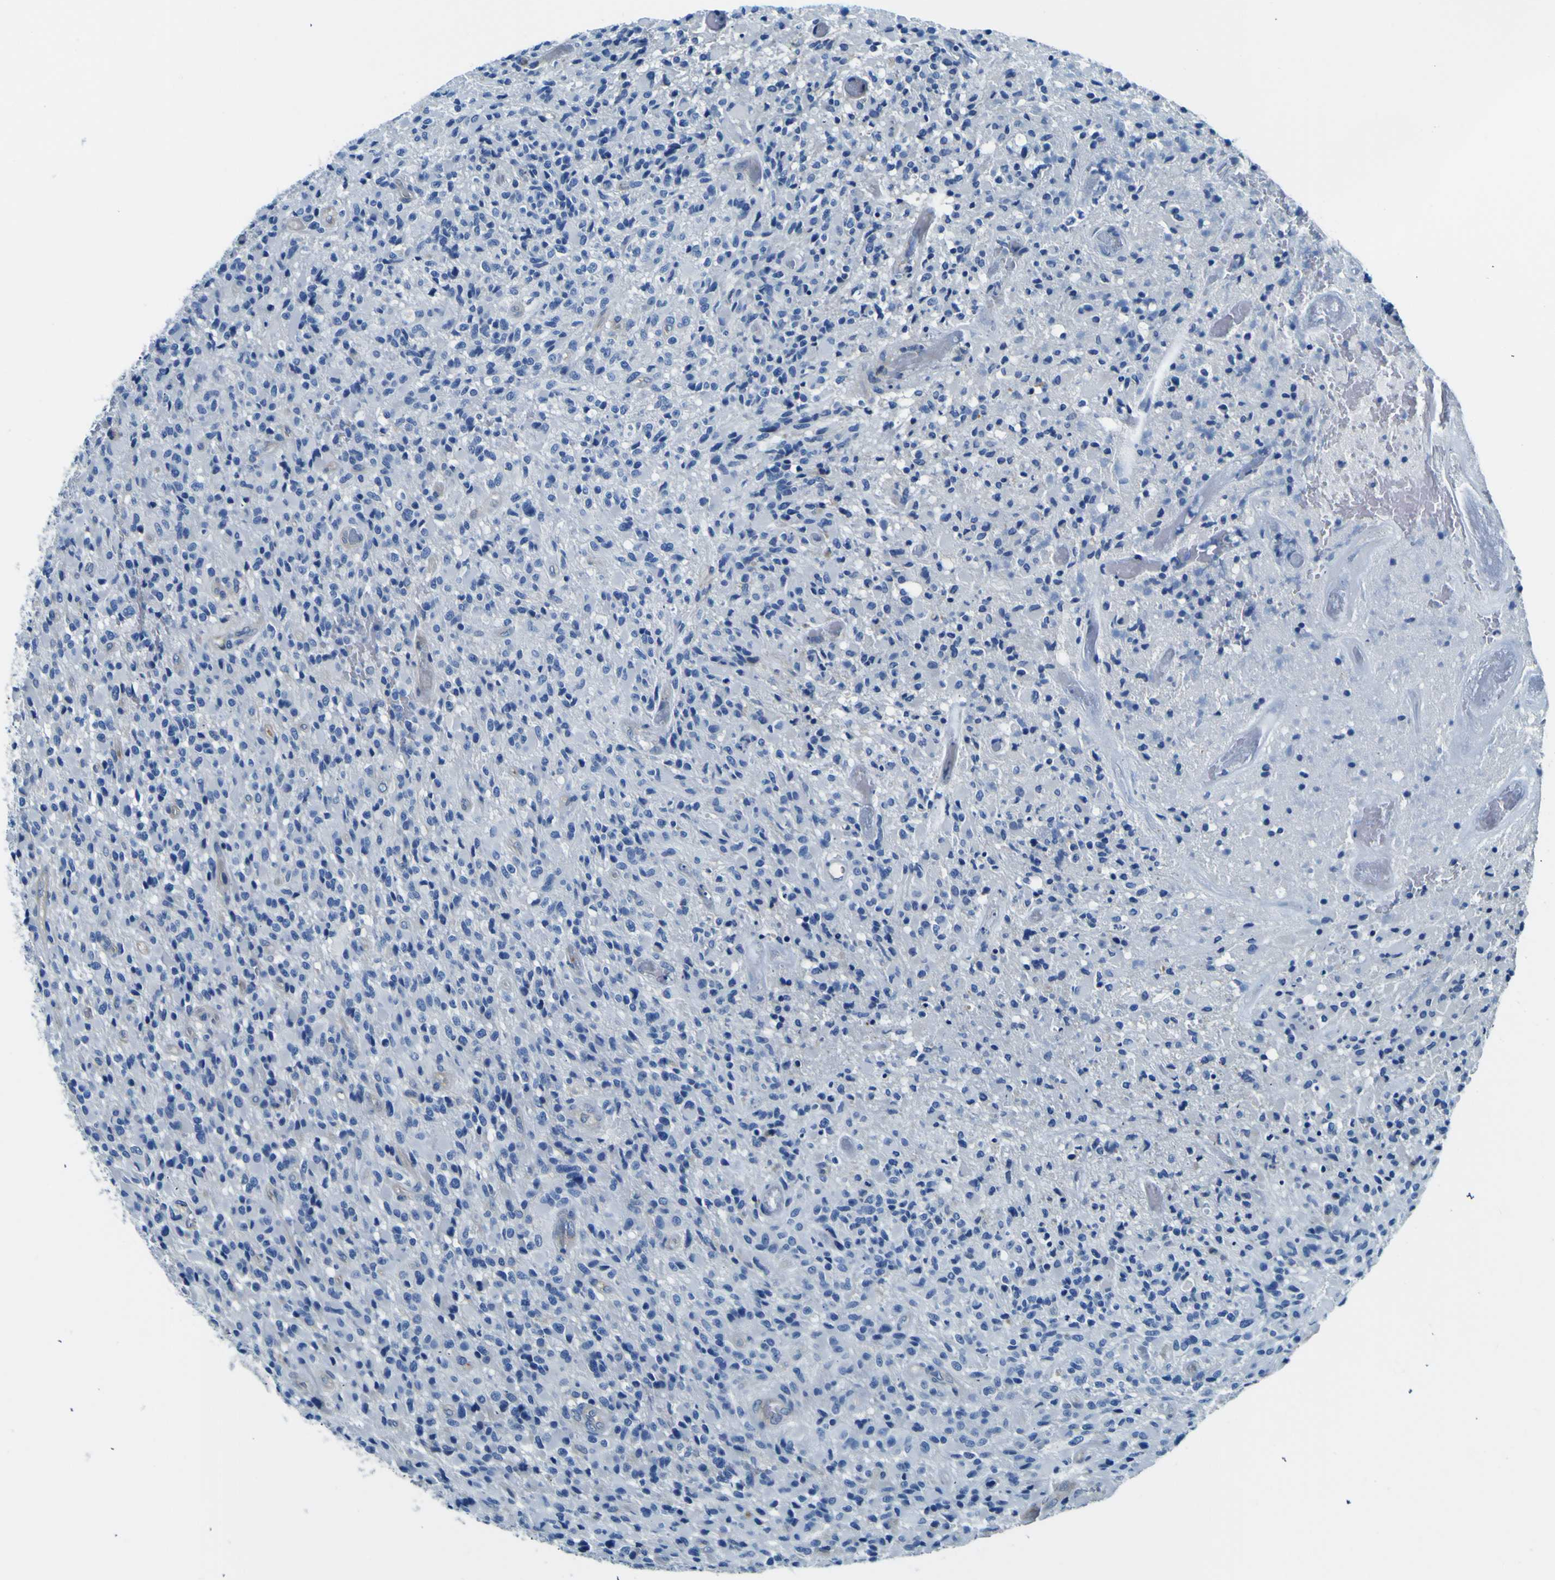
{"staining": {"intensity": "negative", "quantity": "none", "location": "none"}, "tissue": "glioma", "cell_type": "Tumor cells", "image_type": "cancer", "snomed": [{"axis": "morphology", "description": "Glioma, malignant, High grade"}, {"axis": "topography", "description": "Brain"}], "caption": "Immunohistochemistry photomicrograph of neoplastic tissue: human malignant high-grade glioma stained with DAB demonstrates no significant protein staining in tumor cells.", "gene": "ADGRA2", "patient": {"sex": "male", "age": 71}}